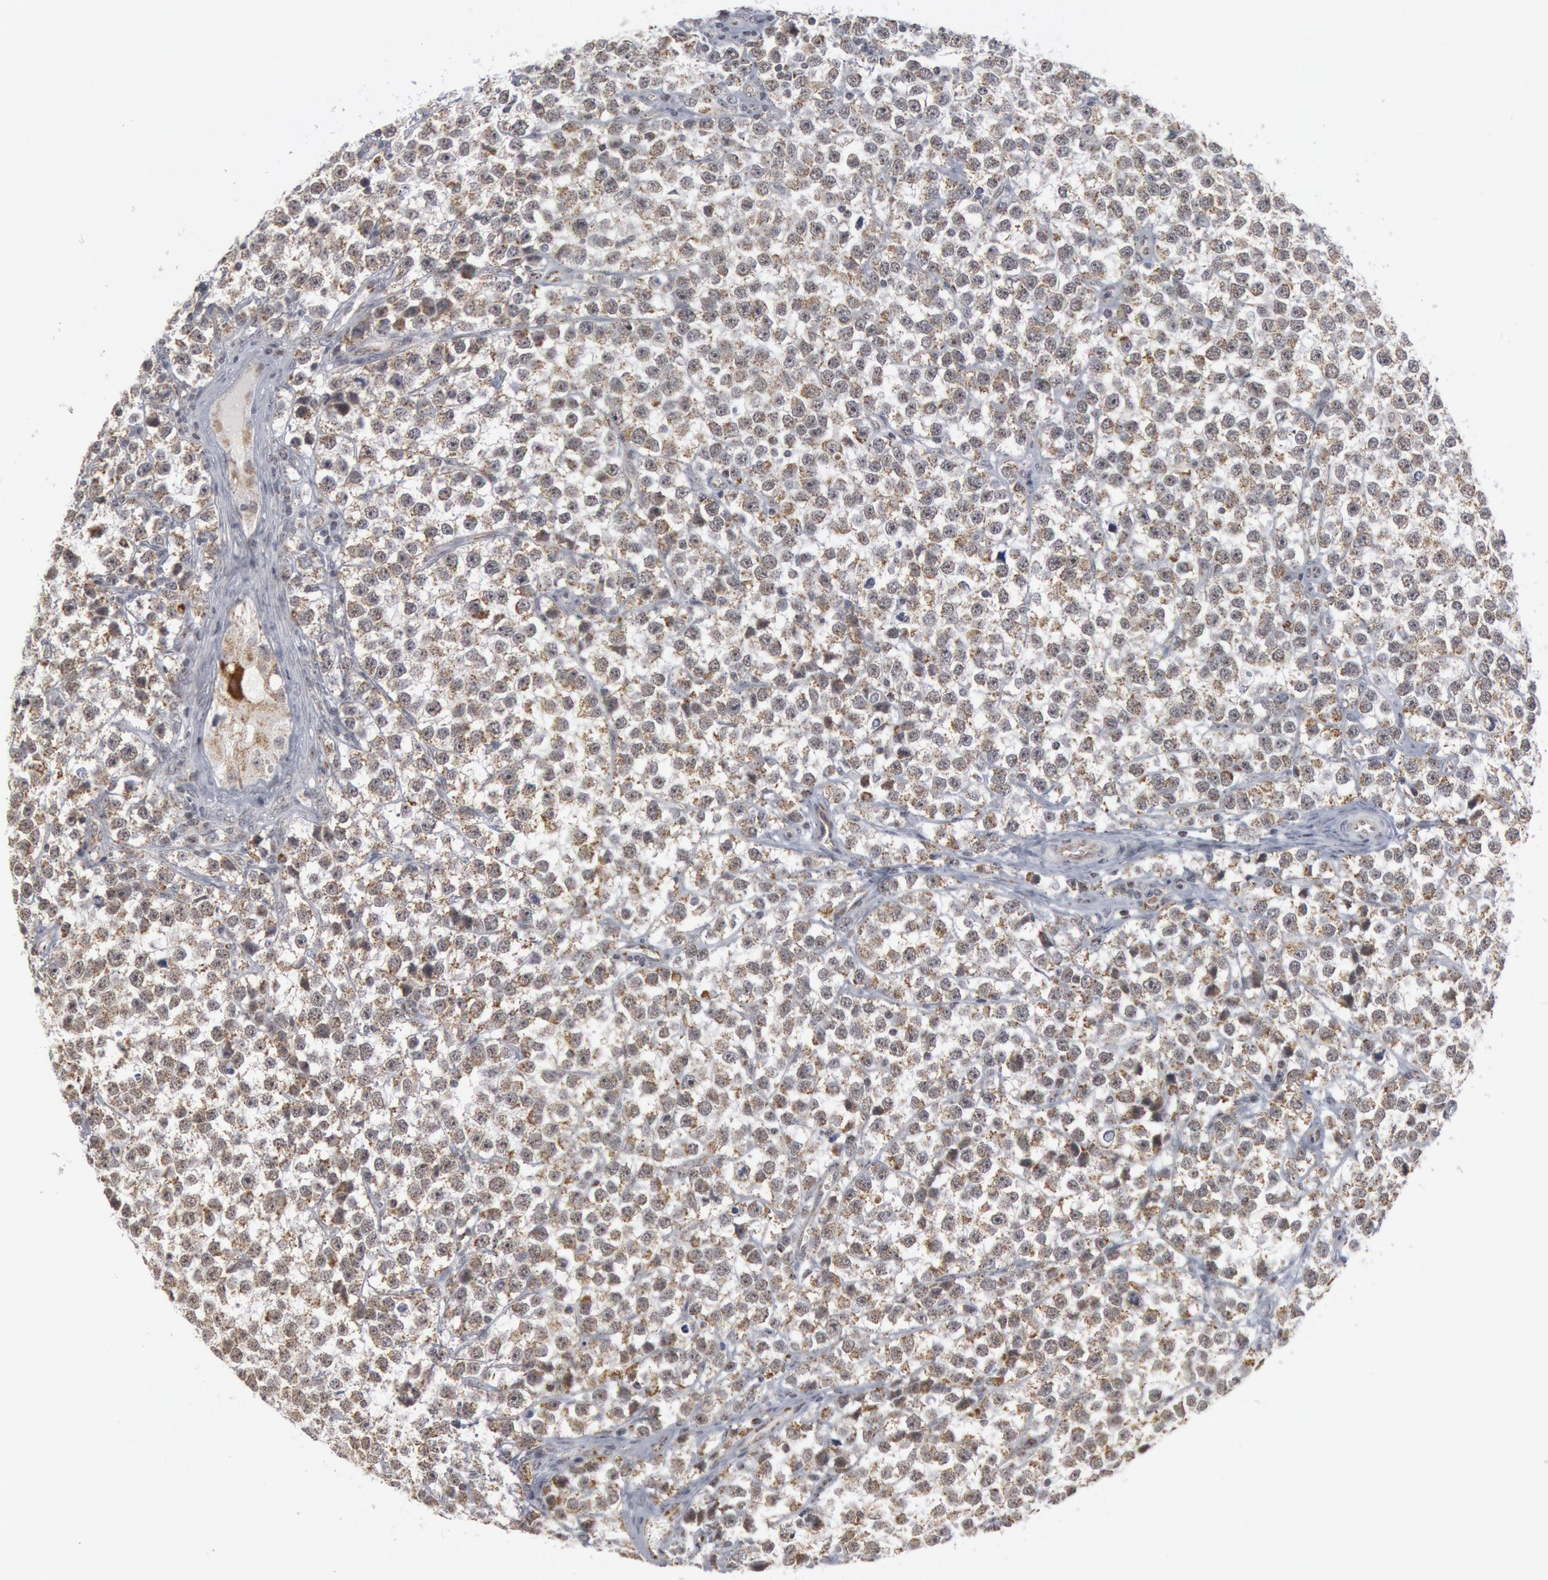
{"staining": {"intensity": "moderate", "quantity": "25%-75%", "location": "cytoplasmic/membranous"}, "tissue": "testis cancer", "cell_type": "Tumor cells", "image_type": "cancer", "snomed": [{"axis": "morphology", "description": "Seminoma, NOS"}, {"axis": "topography", "description": "Testis"}], "caption": "IHC photomicrograph of testis seminoma stained for a protein (brown), which demonstrates medium levels of moderate cytoplasmic/membranous positivity in approximately 25%-75% of tumor cells.", "gene": "CASP9", "patient": {"sex": "male", "age": 25}}